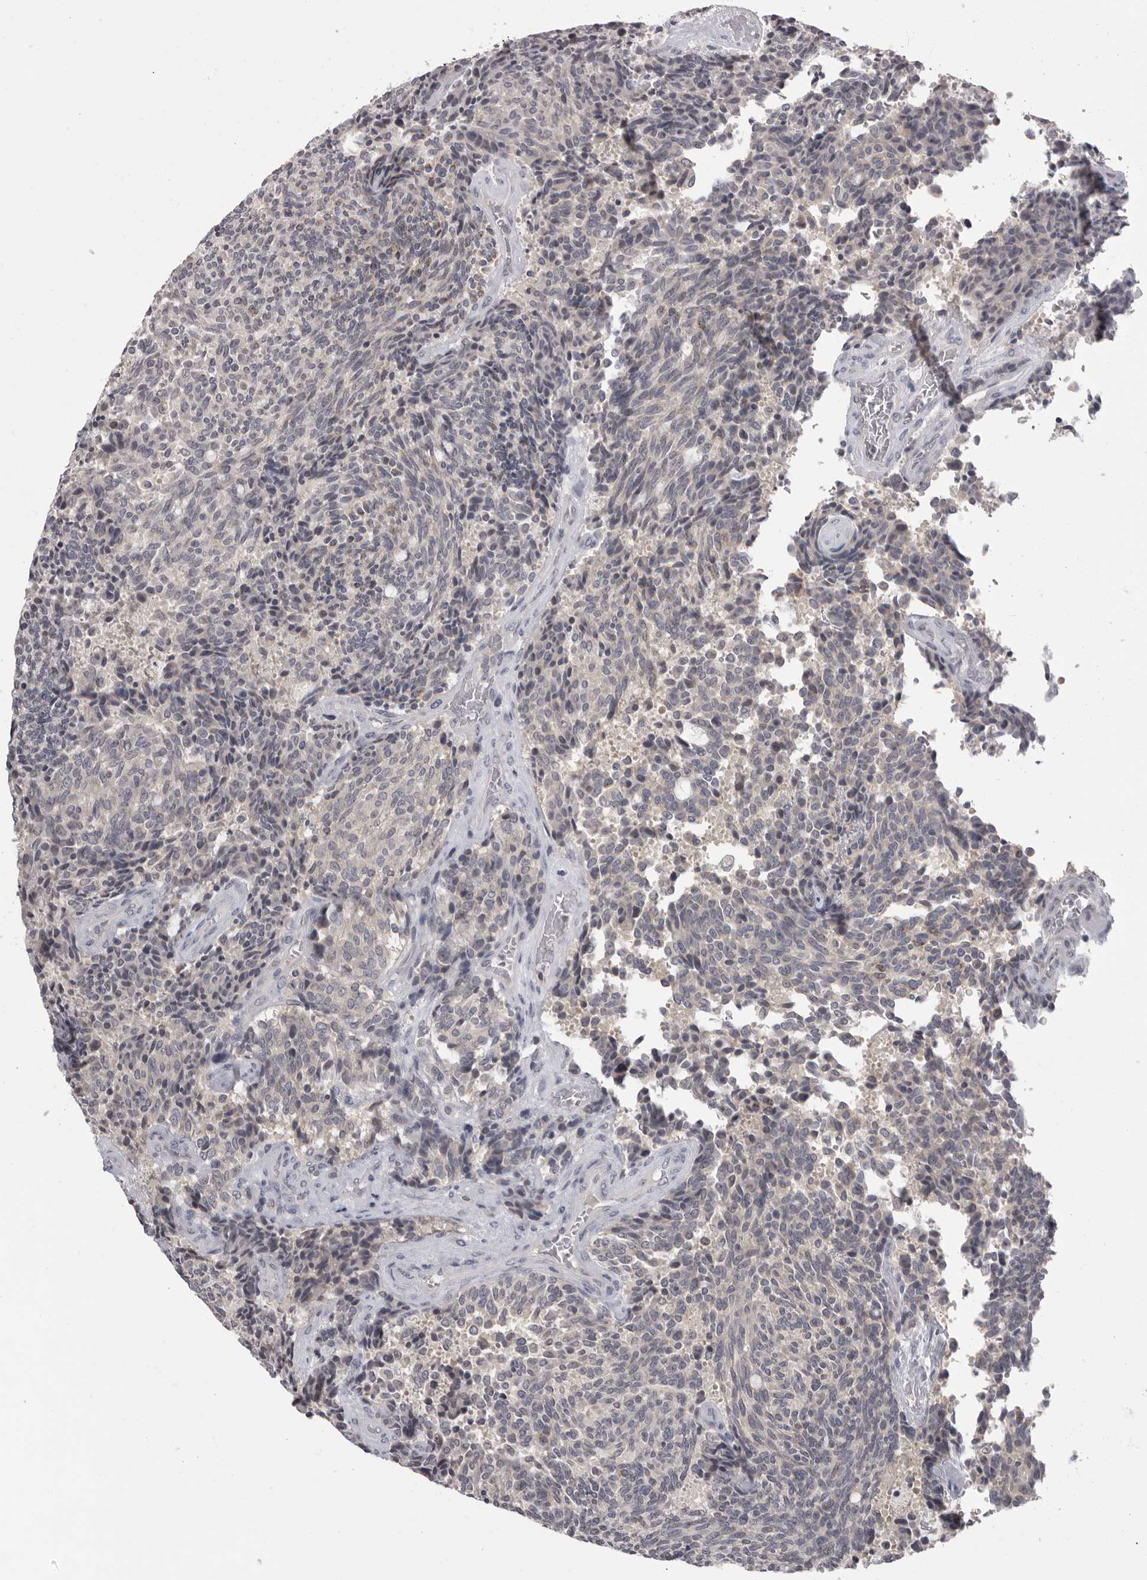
{"staining": {"intensity": "negative", "quantity": "none", "location": "none"}, "tissue": "carcinoid", "cell_type": "Tumor cells", "image_type": "cancer", "snomed": [{"axis": "morphology", "description": "Carcinoid, malignant, NOS"}, {"axis": "topography", "description": "Pancreas"}], "caption": "Tumor cells show no significant positivity in carcinoid. (DAB (3,3'-diaminobenzidine) immunohistochemistry (IHC), high magnification).", "gene": "MRTO4", "patient": {"sex": "female", "age": 54}}